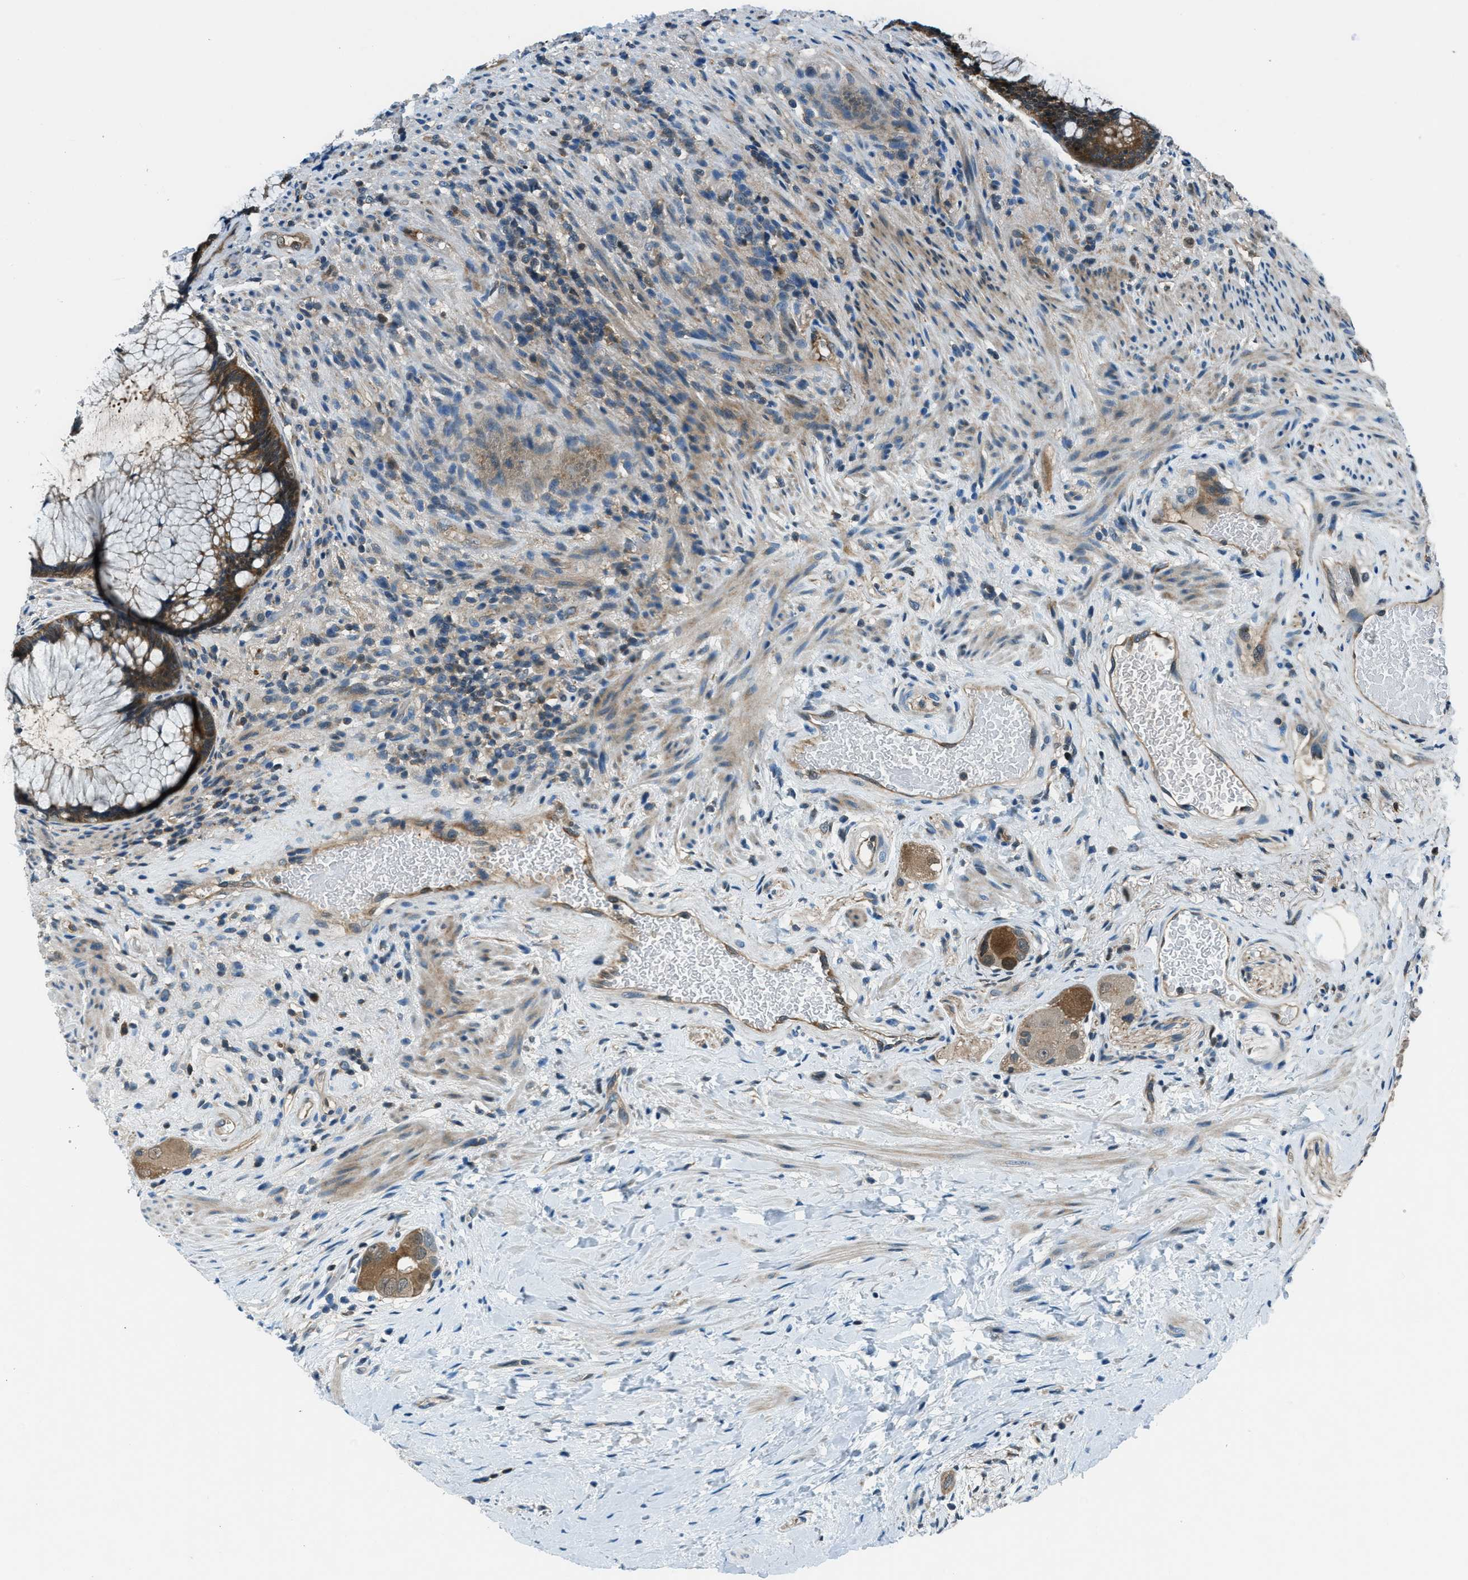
{"staining": {"intensity": "moderate", "quantity": "25%-75%", "location": "cytoplasmic/membranous"}, "tissue": "colorectal cancer", "cell_type": "Tumor cells", "image_type": "cancer", "snomed": [{"axis": "morphology", "description": "Adenocarcinoma, NOS"}, {"axis": "topography", "description": "Rectum"}], "caption": "High-power microscopy captured an immunohistochemistry micrograph of colorectal adenocarcinoma, revealing moderate cytoplasmic/membranous positivity in approximately 25%-75% of tumor cells.", "gene": "HEBP2", "patient": {"sex": "male", "age": 51}}